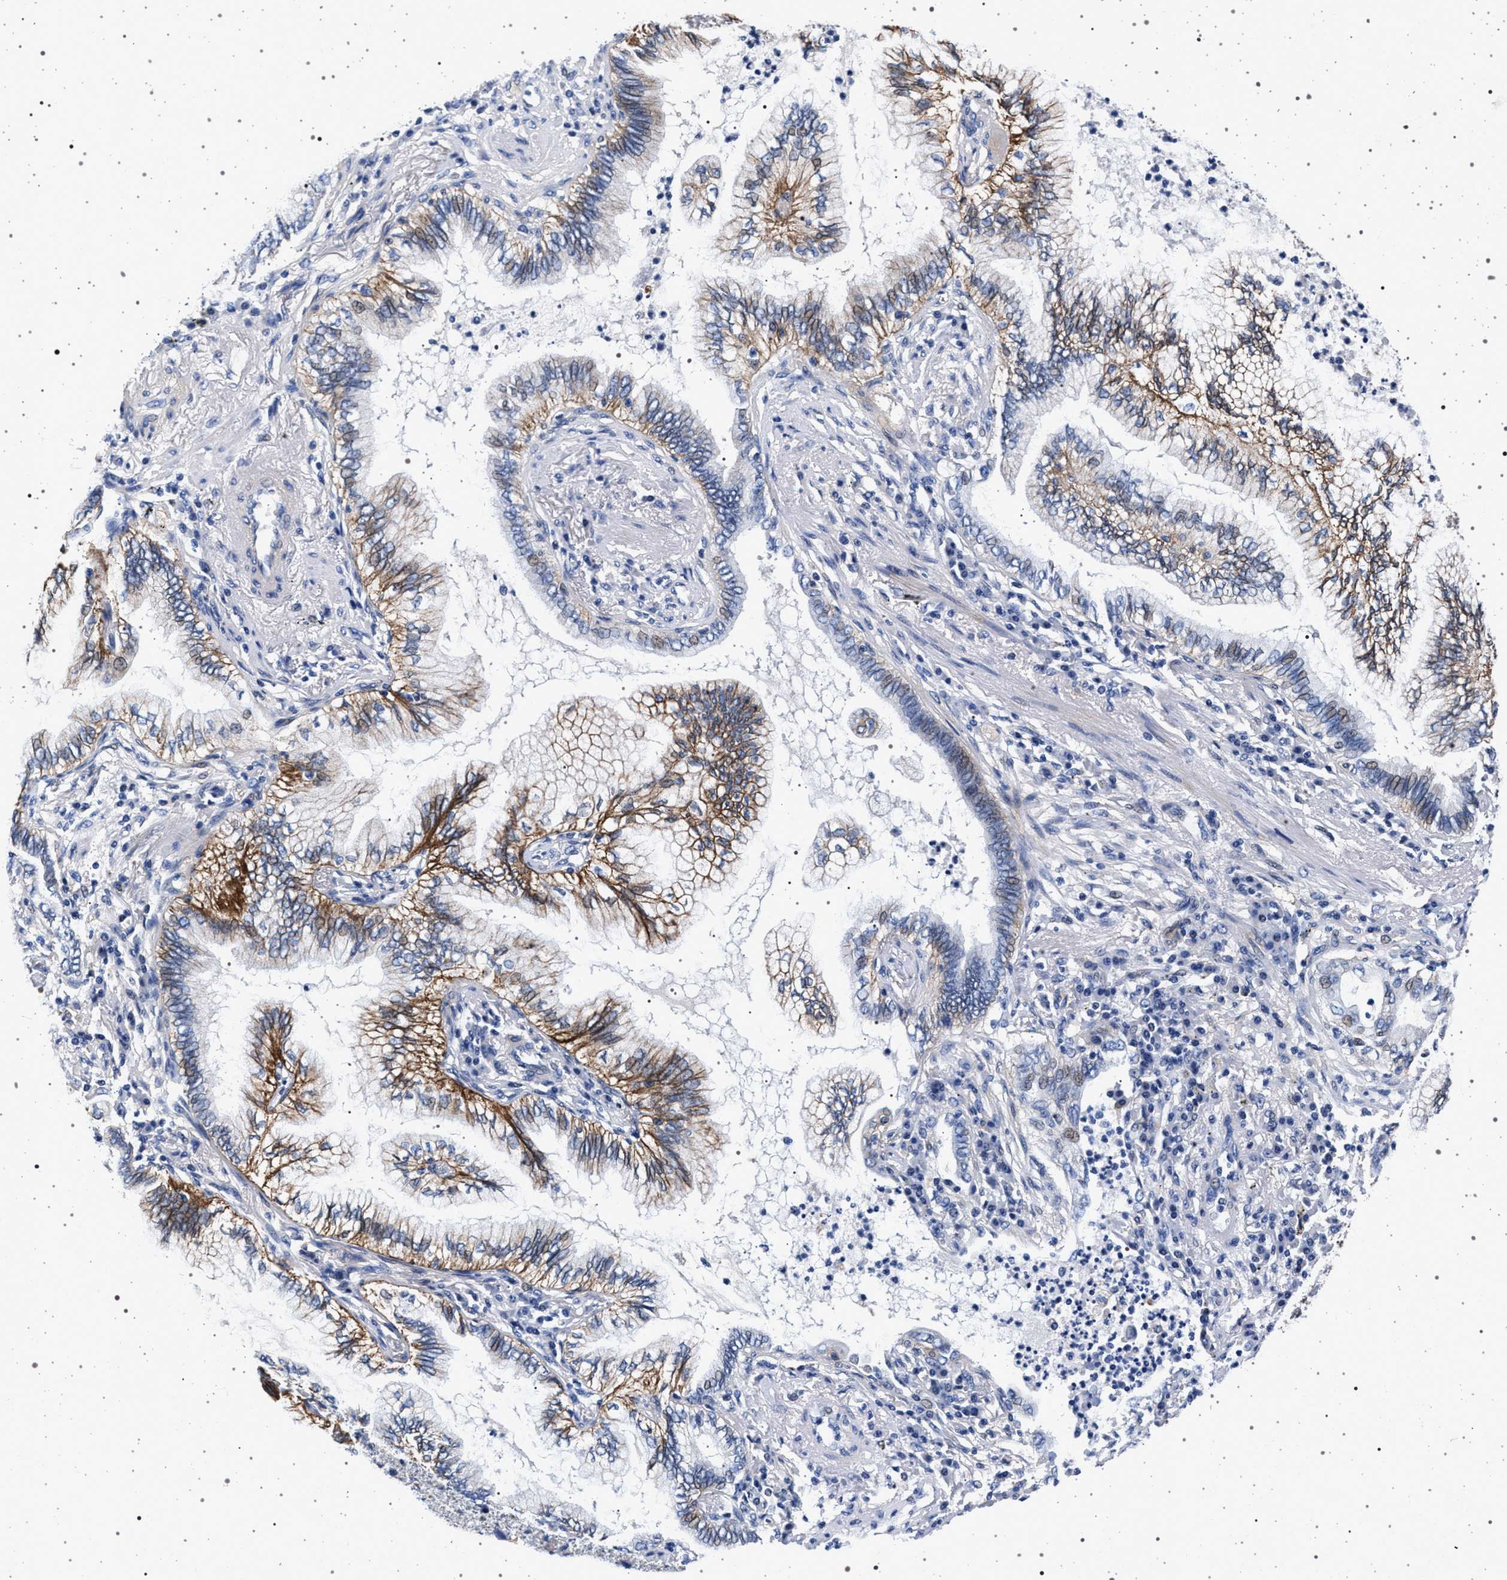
{"staining": {"intensity": "moderate", "quantity": "25%-75%", "location": "cytoplasmic/membranous"}, "tissue": "lung cancer", "cell_type": "Tumor cells", "image_type": "cancer", "snomed": [{"axis": "morphology", "description": "Normal tissue, NOS"}, {"axis": "morphology", "description": "Adenocarcinoma, NOS"}, {"axis": "topography", "description": "Bronchus"}, {"axis": "topography", "description": "Lung"}], "caption": "Protein analysis of adenocarcinoma (lung) tissue shows moderate cytoplasmic/membranous expression in about 25%-75% of tumor cells.", "gene": "SLC9A1", "patient": {"sex": "female", "age": 70}}